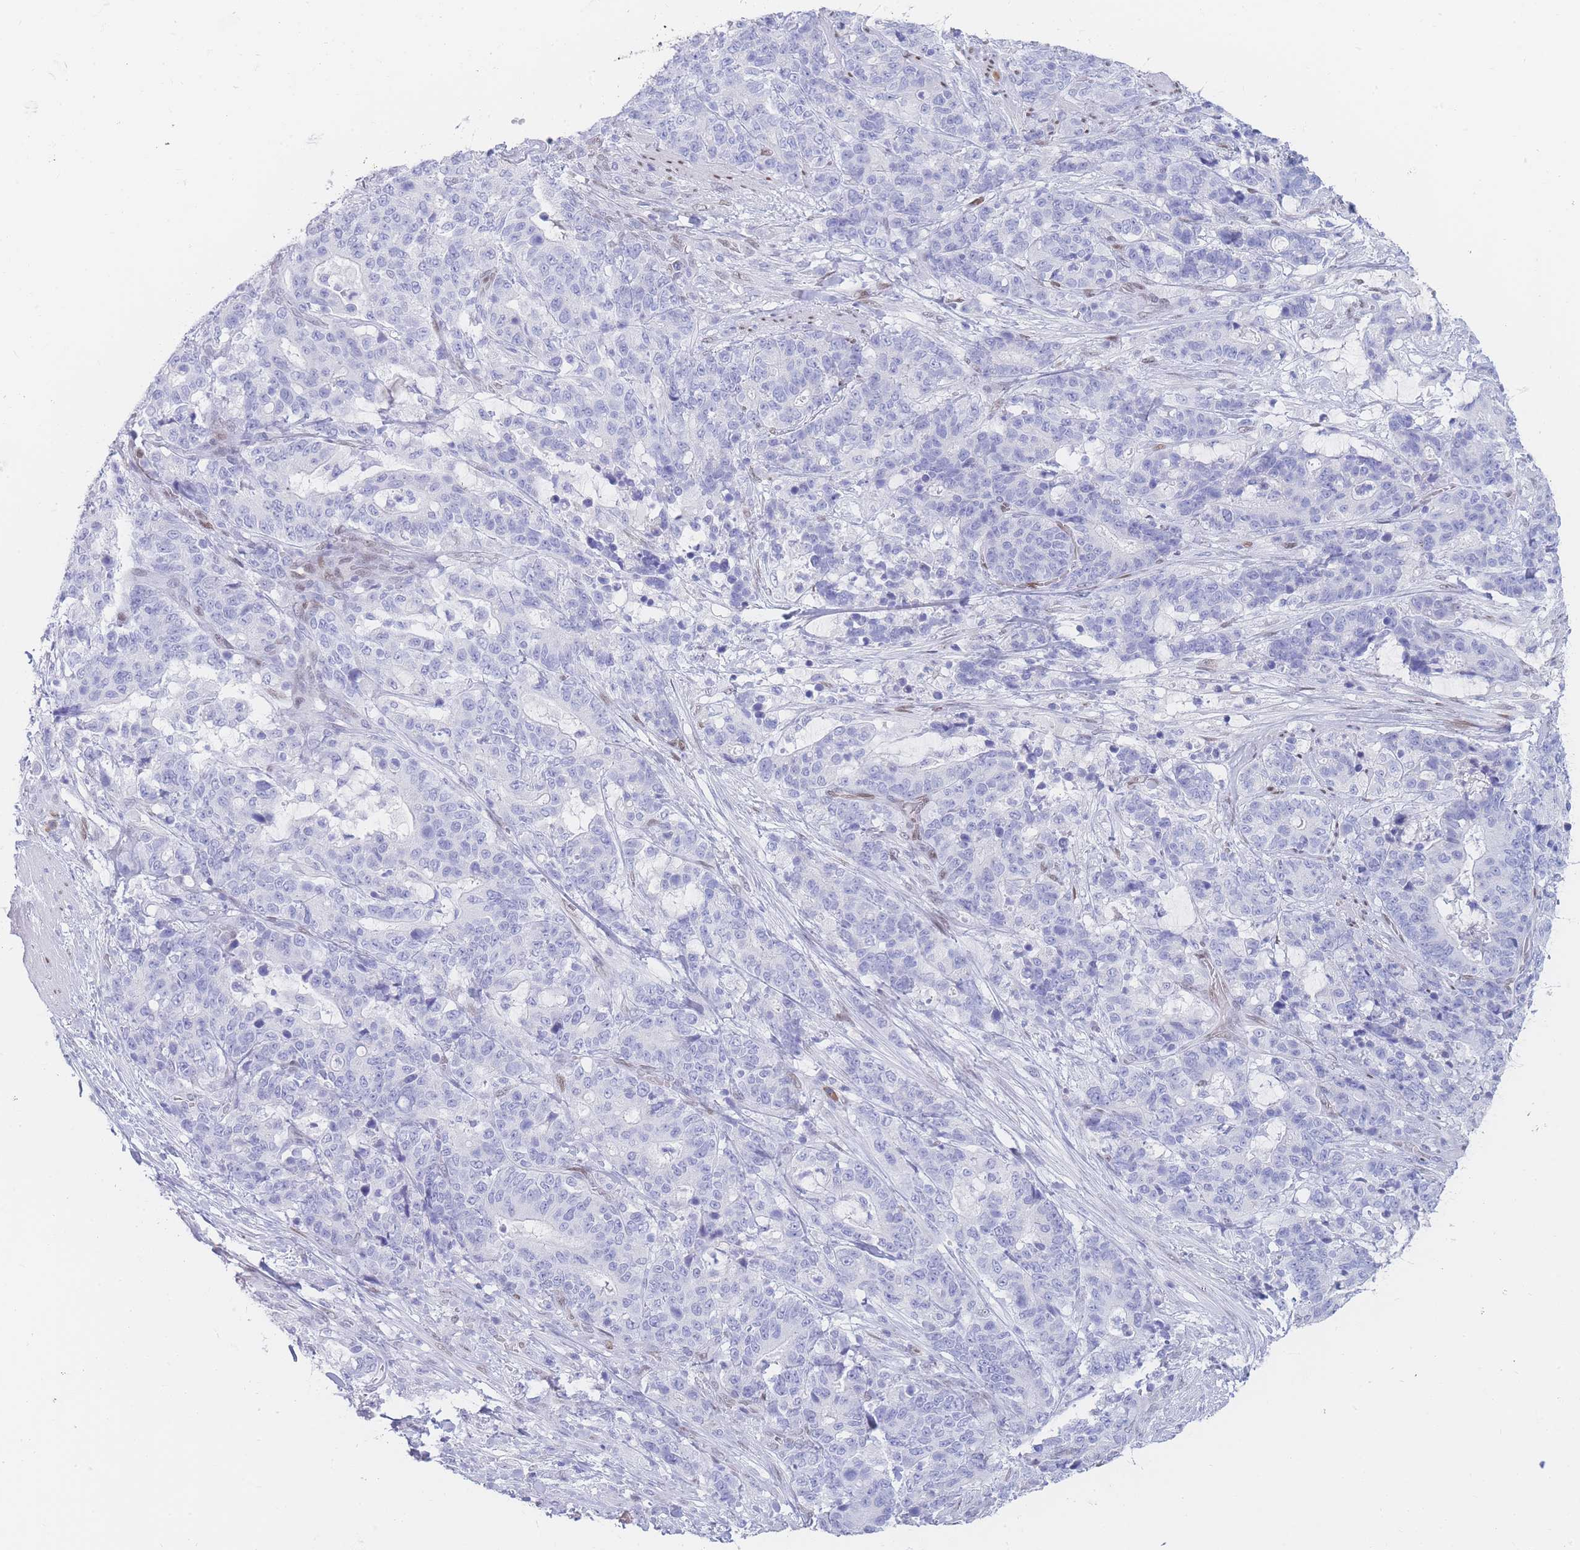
{"staining": {"intensity": "negative", "quantity": "none", "location": "none"}, "tissue": "stomach cancer", "cell_type": "Tumor cells", "image_type": "cancer", "snomed": [{"axis": "morphology", "description": "Normal tissue, NOS"}, {"axis": "morphology", "description": "Adenocarcinoma, NOS"}, {"axis": "topography", "description": "Stomach"}], "caption": "Micrograph shows no protein staining in tumor cells of stomach cancer (adenocarcinoma) tissue. The staining is performed using DAB (3,3'-diaminobenzidine) brown chromogen with nuclei counter-stained in using hematoxylin.", "gene": "PSMB5", "patient": {"sex": "female", "age": 64}}